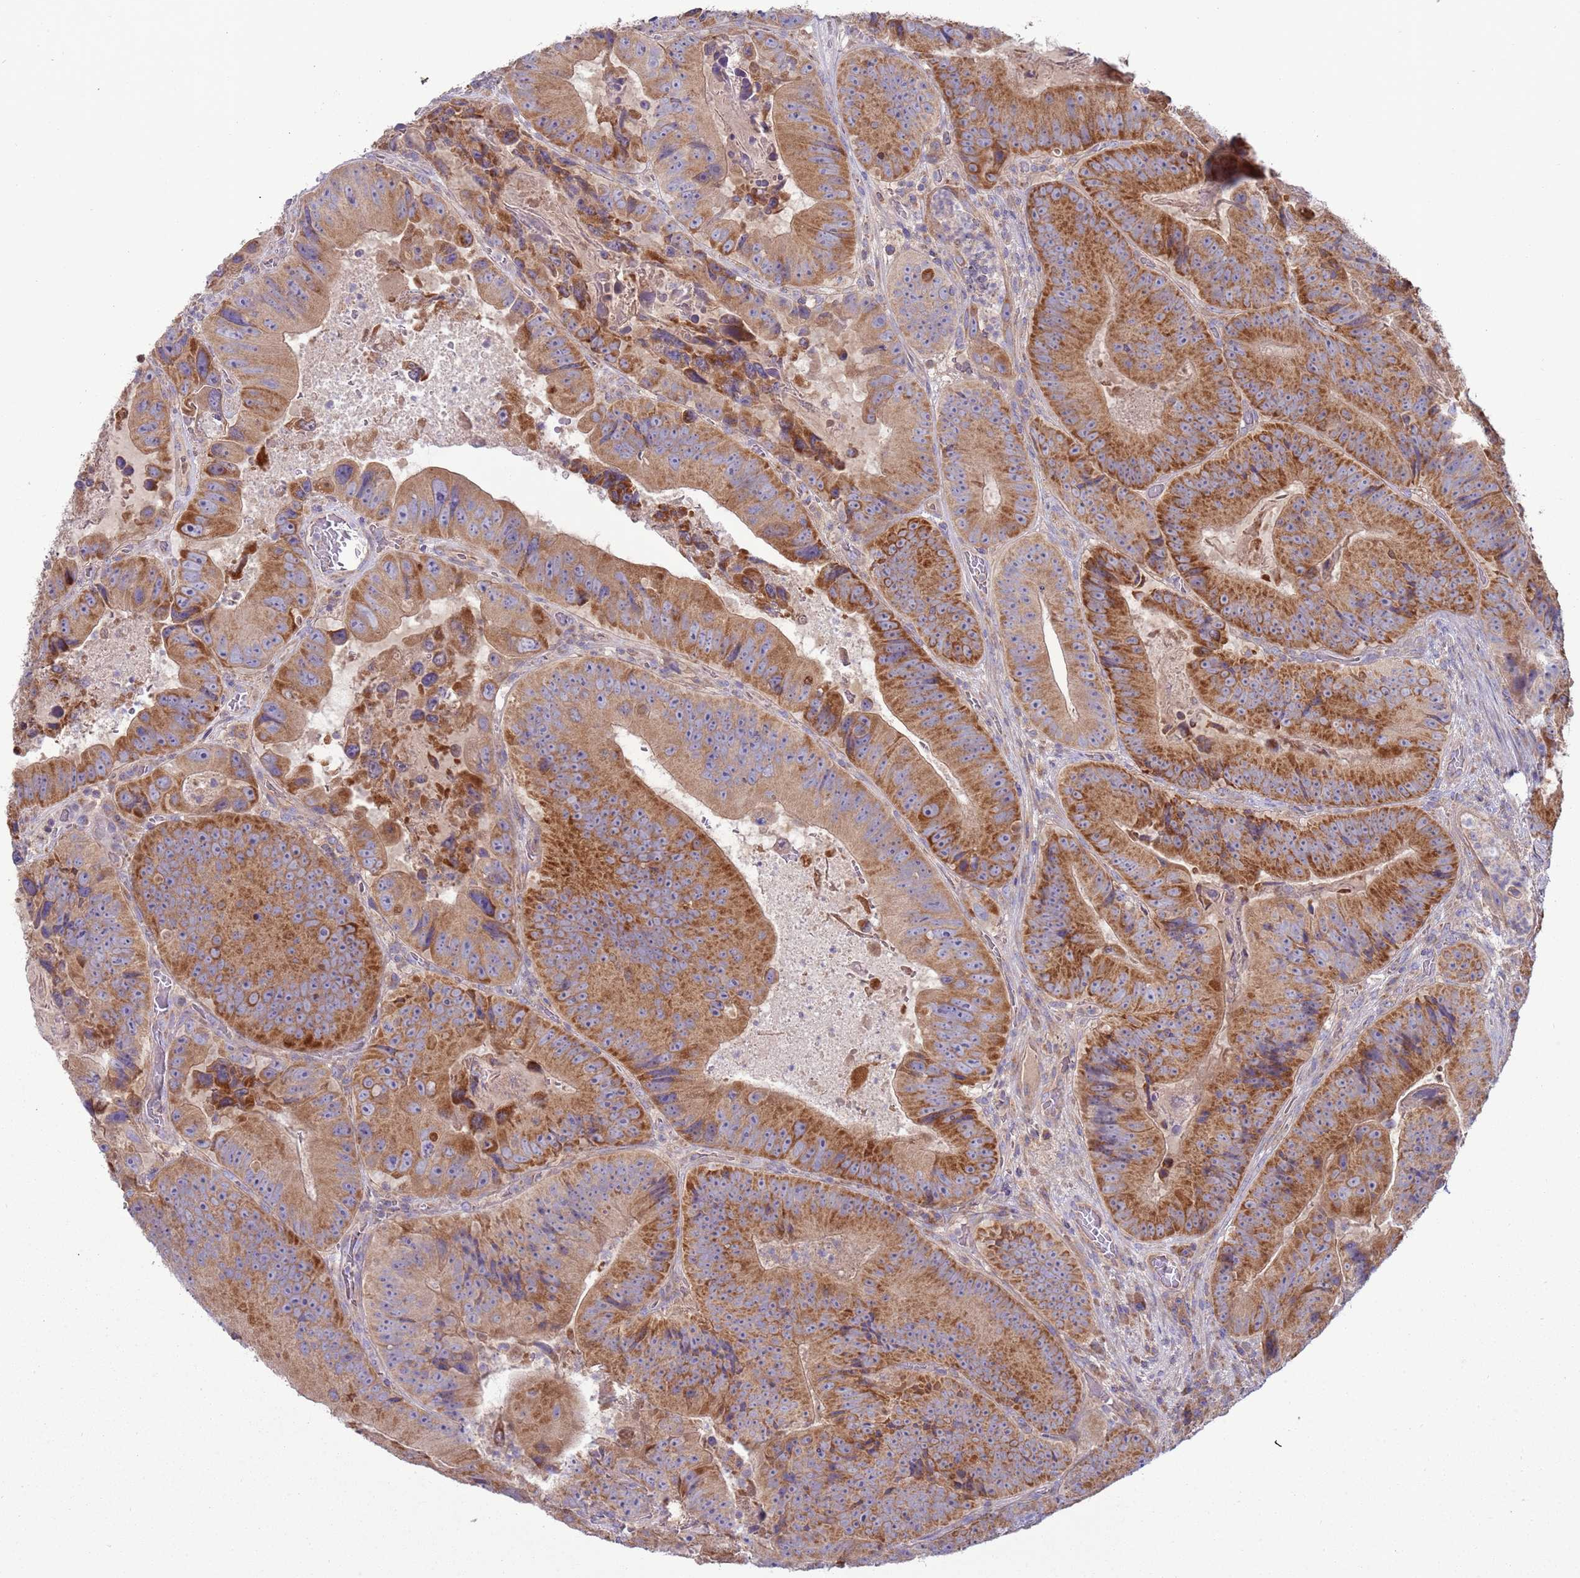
{"staining": {"intensity": "moderate", "quantity": ">75%", "location": "cytoplasmic/membranous"}, "tissue": "colorectal cancer", "cell_type": "Tumor cells", "image_type": "cancer", "snomed": [{"axis": "morphology", "description": "Adenocarcinoma, NOS"}, {"axis": "topography", "description": "Colon"}], "caption": "Immunohistochemistry (DAB (3,3'-diaminobenzidine)) staining of colorectal cancer displays moderate cytoplasmic/membranous protein positivity in about >75% of tumor cells.", "gene": "UQCRQ", "patient": {"sex": "female", "age": 86}}